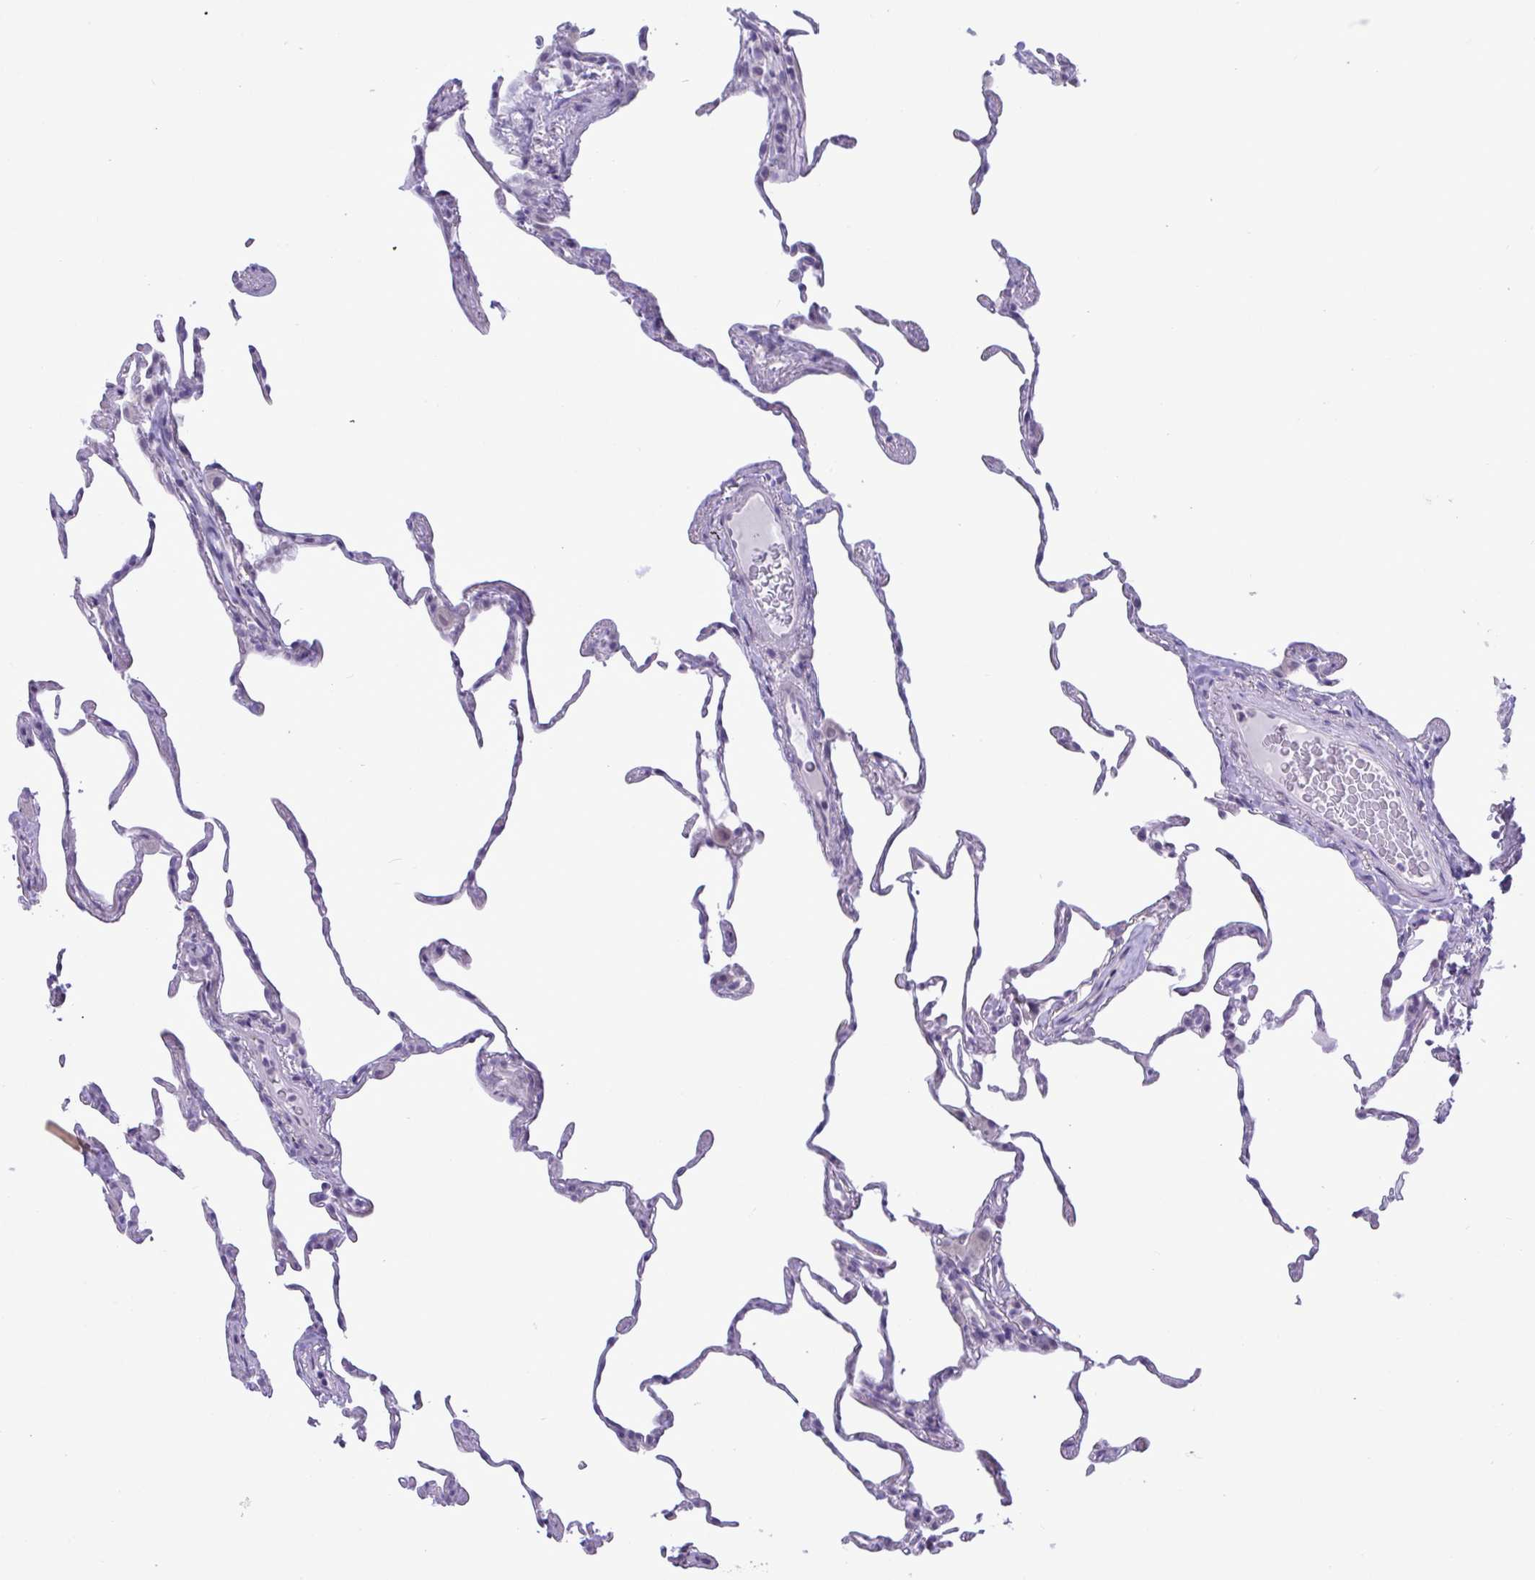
{"staining": {"intensity": "negative", "quantity": "none", "location": "none"}, "tissue": "lung", "cell_type": "Alveolar cells", "image_type": "normal", "snomed": [{"axis": "morphology", "description": "Normal tissue, NOS"}, {"axis": "topography", "description": "Lung"}], "caption": "Immunohistochemistry of normal lung exhibits no positivity in alveolar cells. (DAB IHC visualized using brightfield microscopy, high magnification).", "gene": "C4orf33", "patient": {"sex": "female", "age": 57}}